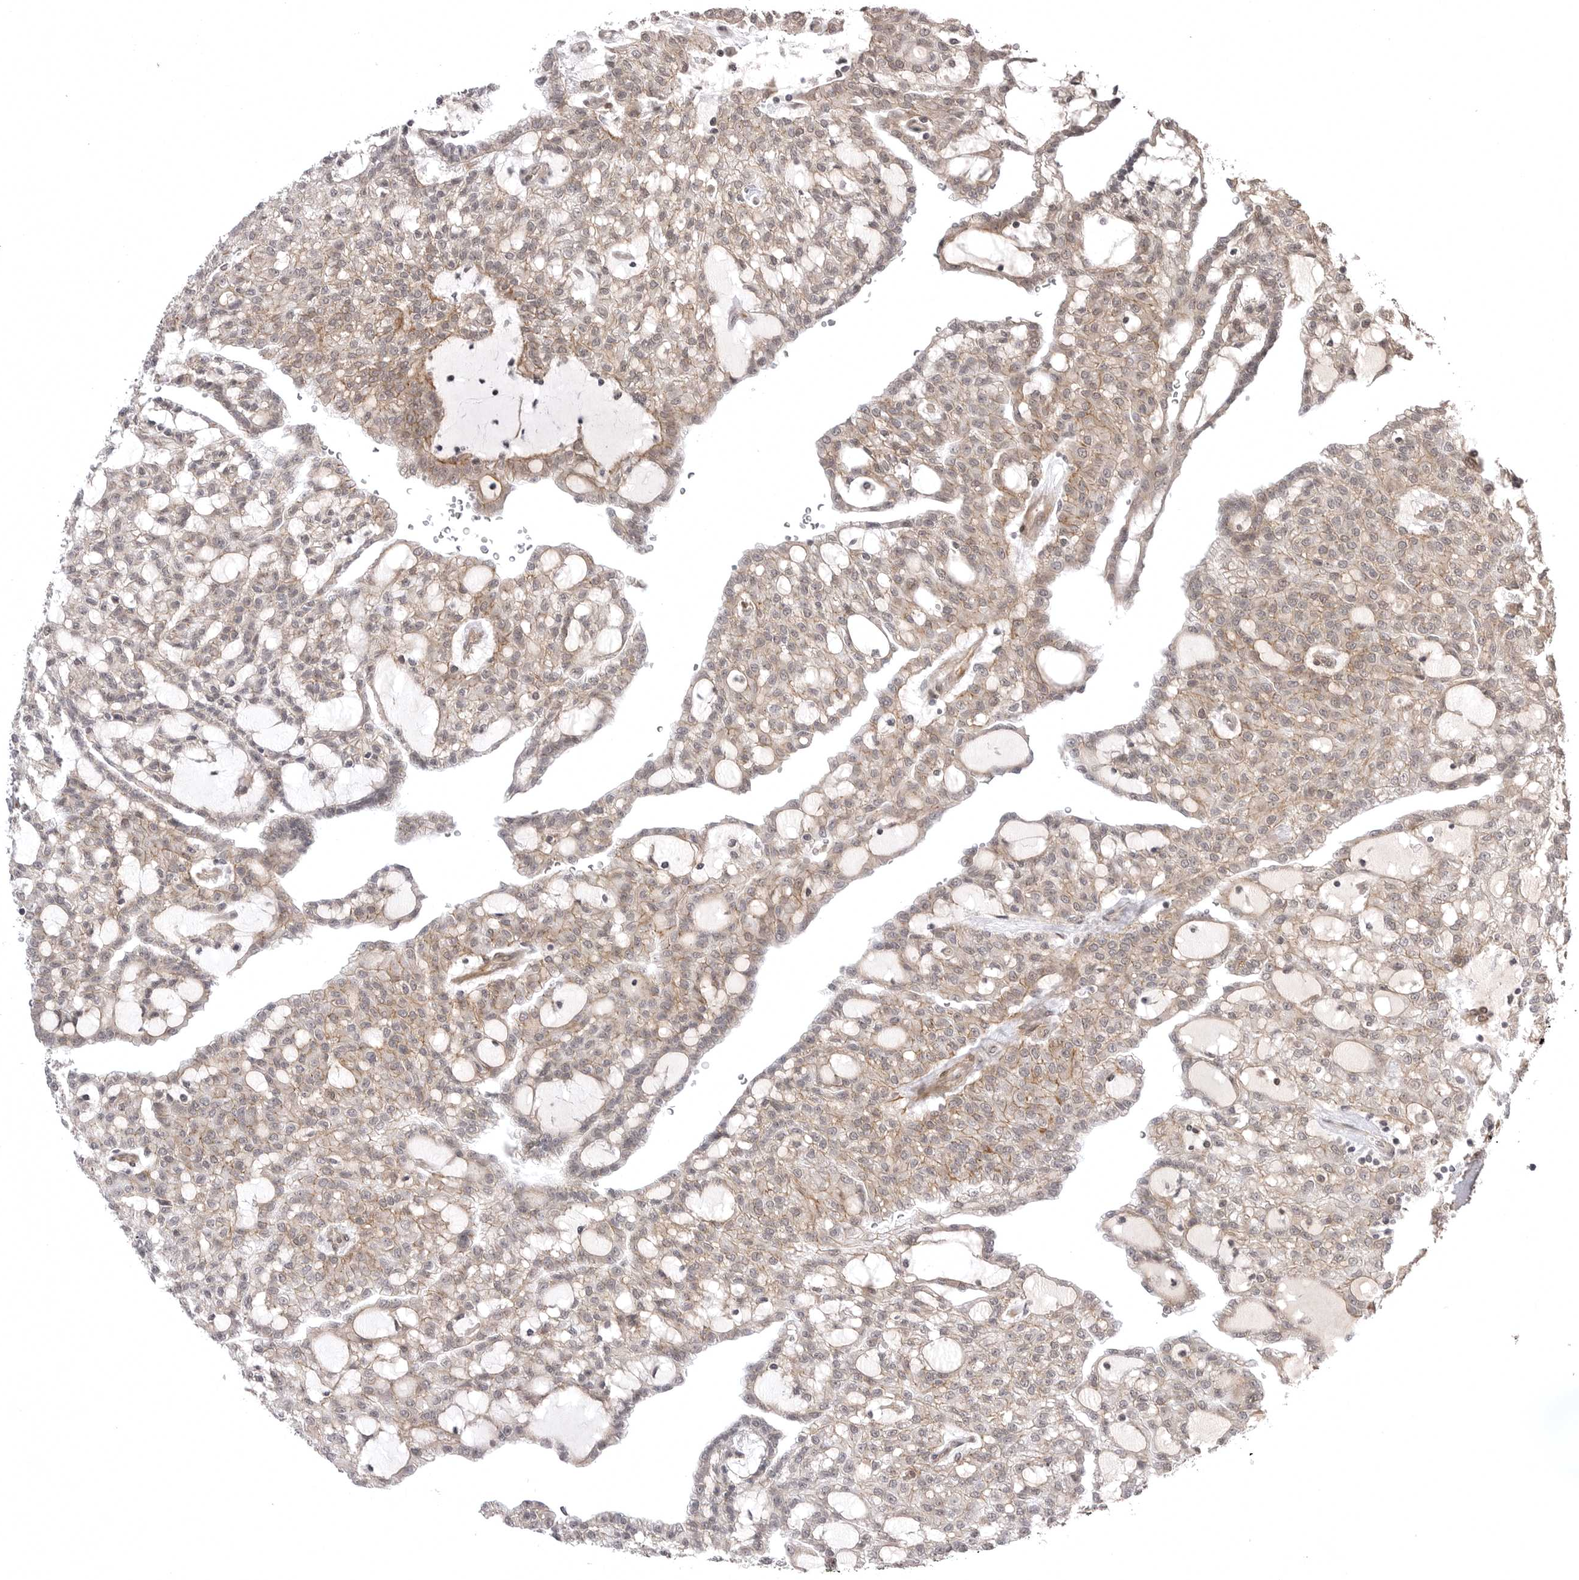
{"staining": {"intensity": "weak", "quantity": "25%-75%", "location": "cytoplasmic/membranous"}, "tissue": "renal cancer", "cell_type": "Tumor cells", "image_type": "cancer", "snomed": [{"axis": "morphology", "description": "Adenocarcinoma, NOS"}, {"axis": "topography", "description": "Kidney"}], "caption": "Protein analysis of renal adenocarcinoma tissue displays weak cytoplasmic/membranous staining in approximately 25%-75% of tumor cells.", "gene": "SORBS1", "patient": {"sex": "male", "age": 63}}